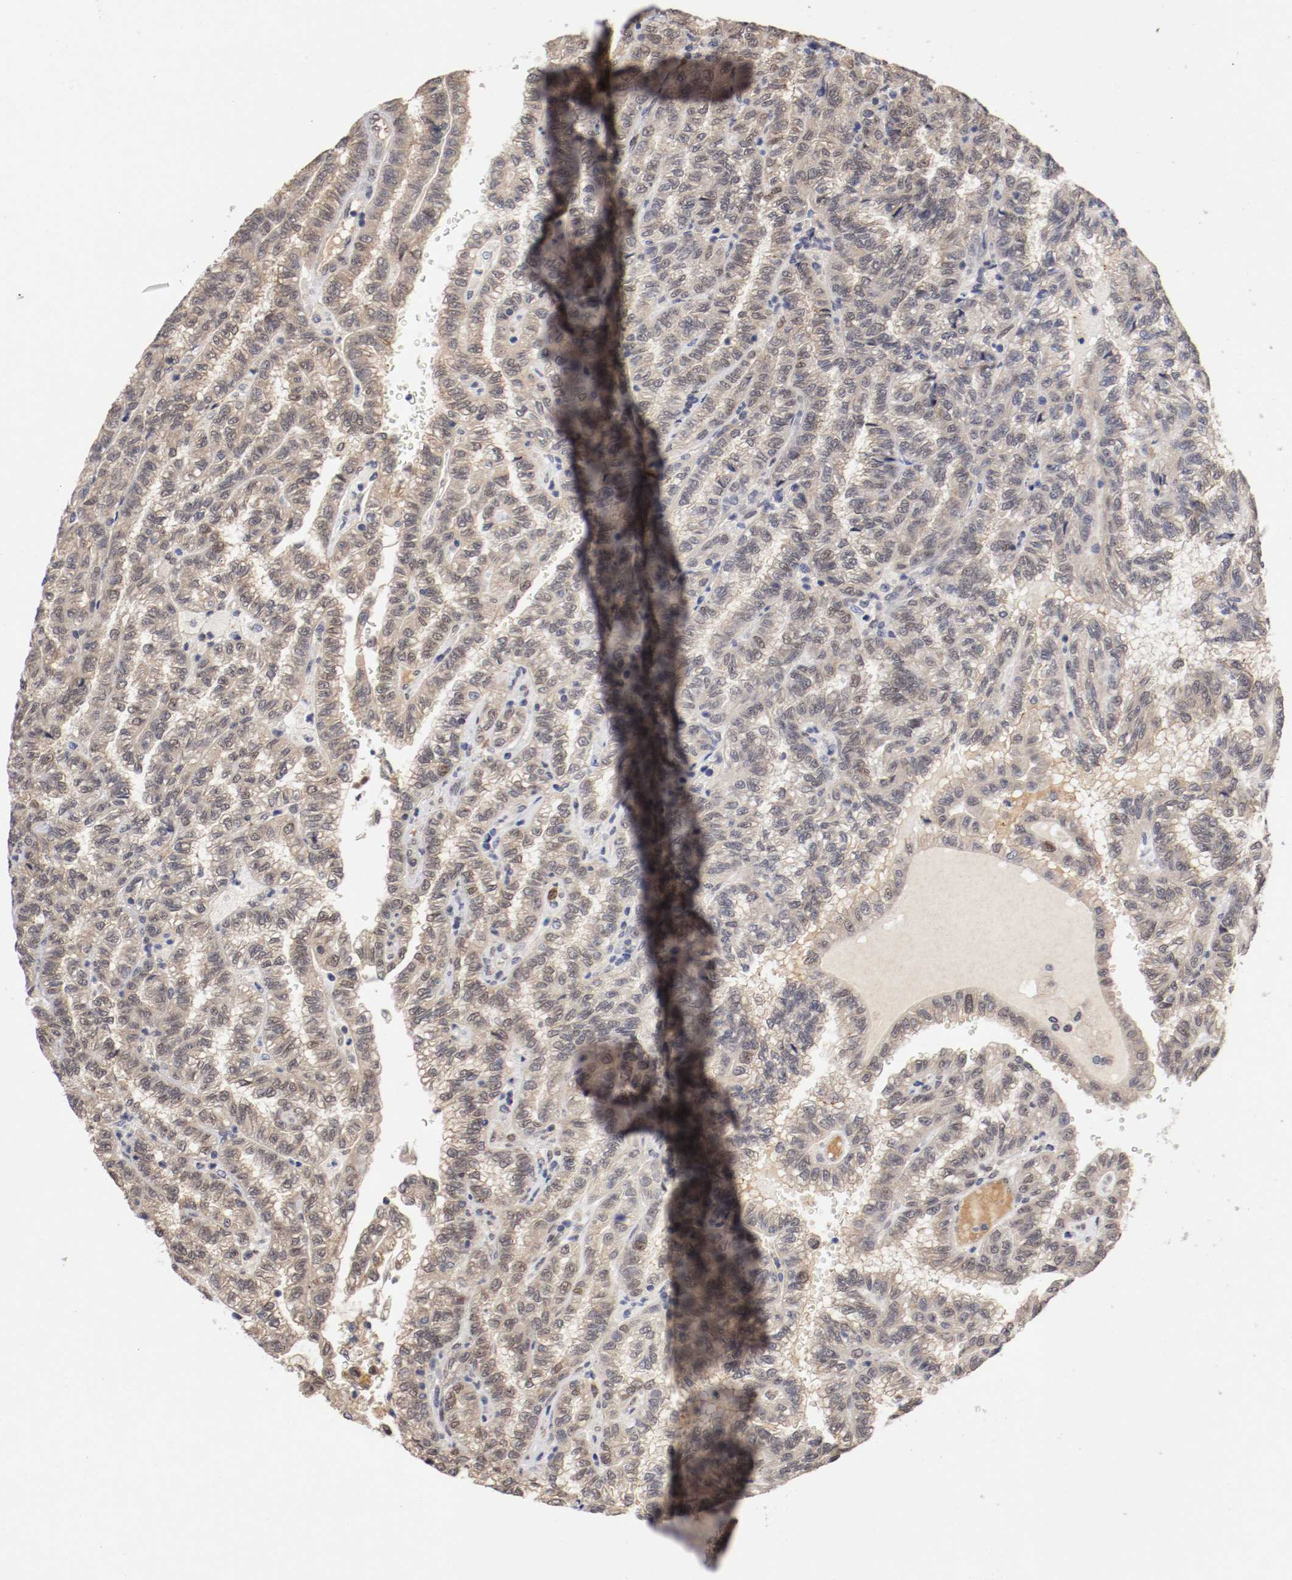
{"staining": {"intensity": "weak", "quantity": ">75%", "location": "cytoplasmic/membranous"}, "tissue": "renal cancer", "cell_type": "Tumor cells", "image_type": "cancer", "snomed": [{"axis": "morphology", "description": "Inflammation, NOS"}, {"axis": "morphology", "description": "Adenocarcinoma, NOS"}, {"axis": "topography", "description": "Kidney"}], "caption": "A brown stain highlights weak cytoplasmic/membranous positivity of a protein in human renal cancer (adenocarcinoma) tumor cells. (brown staining indicates protein expression, while blue staining denotes nuclei).", "gene": "DNMT3B", "patient": {"sex": "male", "age": 68}}